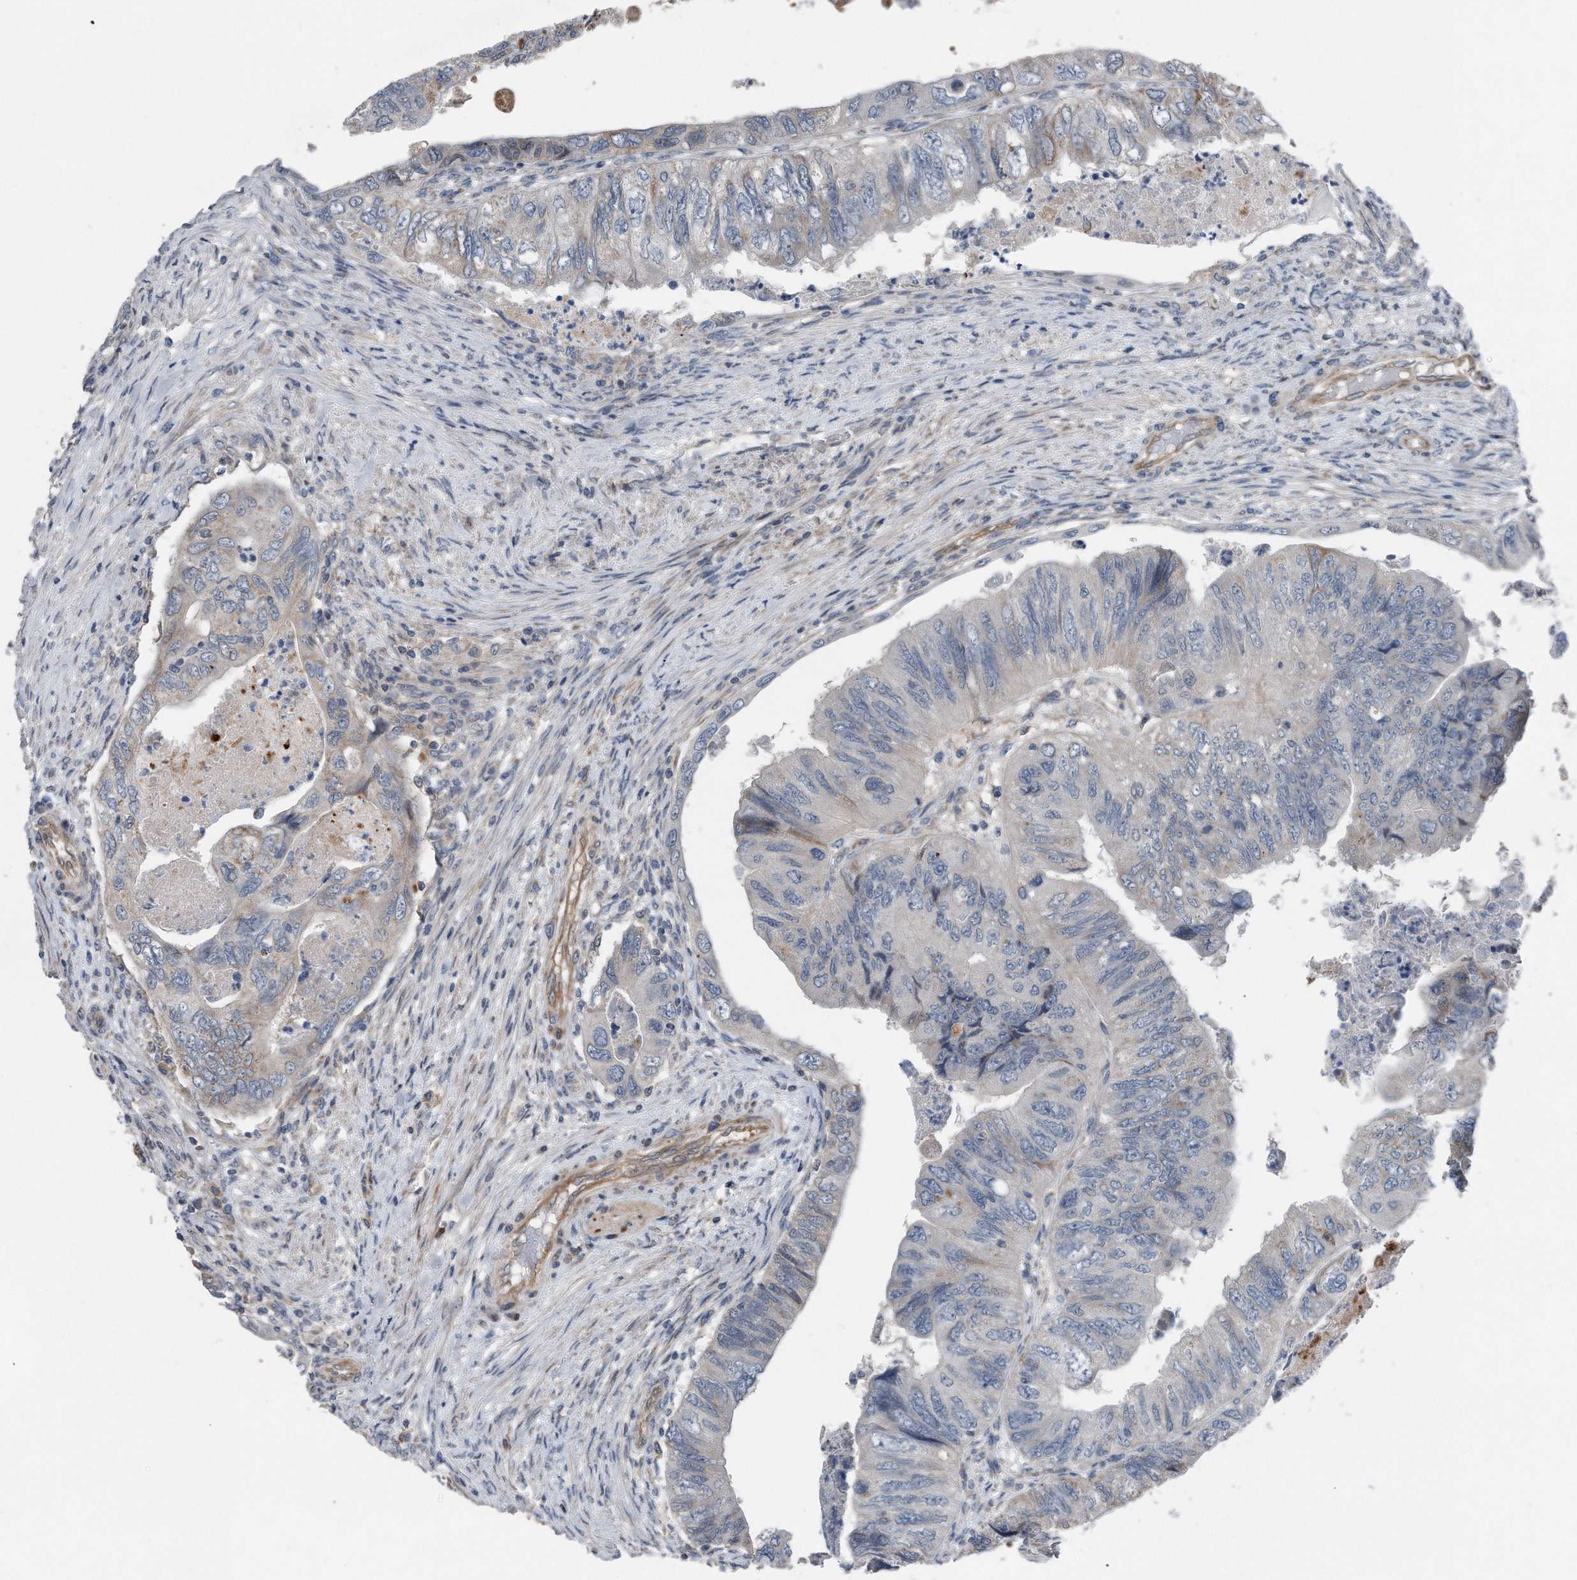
{"staining": {"intensity": "weak", "quantity": "25%-75%", "location": "cytoplasmic/membranous"}, "tissue": "colorectal cancer", "cell_type": "Tumor cells", "image_type": "cancer", "snomed": [{"axis": "morphology", "description": "Adenocarcinoma, NOS"}, {"axis": "topography", "description": "Rectum"}], "caption": "A histopathology image showing weak cytoplasmic/membranous expression in approximately 25%-75% of tumor cells in colorectal cancer (adenocarcinoma), as visualized by brown immunohistochemical staining.", "gene": "DST", "patient": {"sex": "male", "age": 63}}